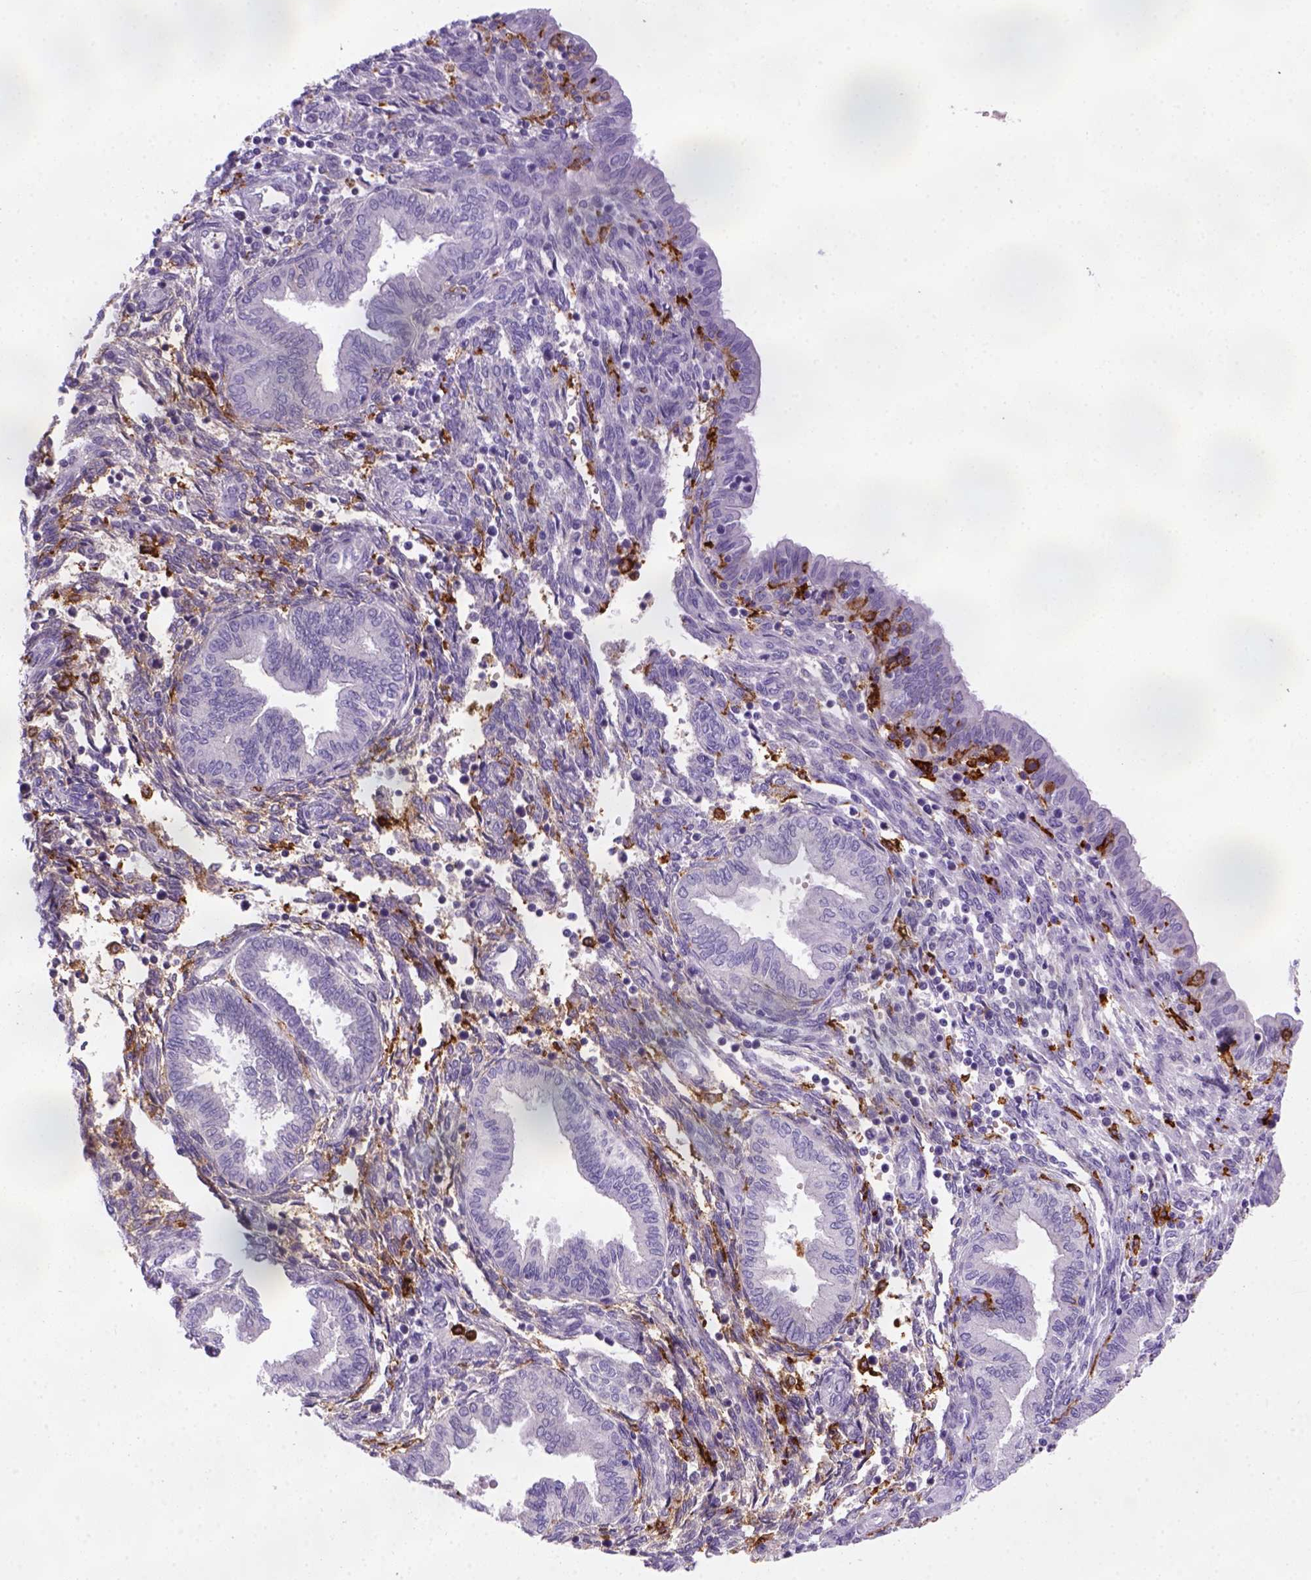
{"staining": {"intensity": "negative", "quantity": "none", "location": "none"}, "tissue": "endometrium", "cell_type": "Cells in endometrial stroma", "image_type": "normal", "snomed": [{"axis": "morphology", "description": "Normal tissue, NOS"}, {"axis": "topography", "description": "Endometrium"}], "caption": "High magnification brightfield microscopy of normal endometrium stained with DAB (3,3'-diaminobenzidine) (brown) and counterstained with hematoxylin (blue): cells in endometrial stroma show no significant expression.", "gene": "CD14", "patient": {"sex": "female", "age": 42}}